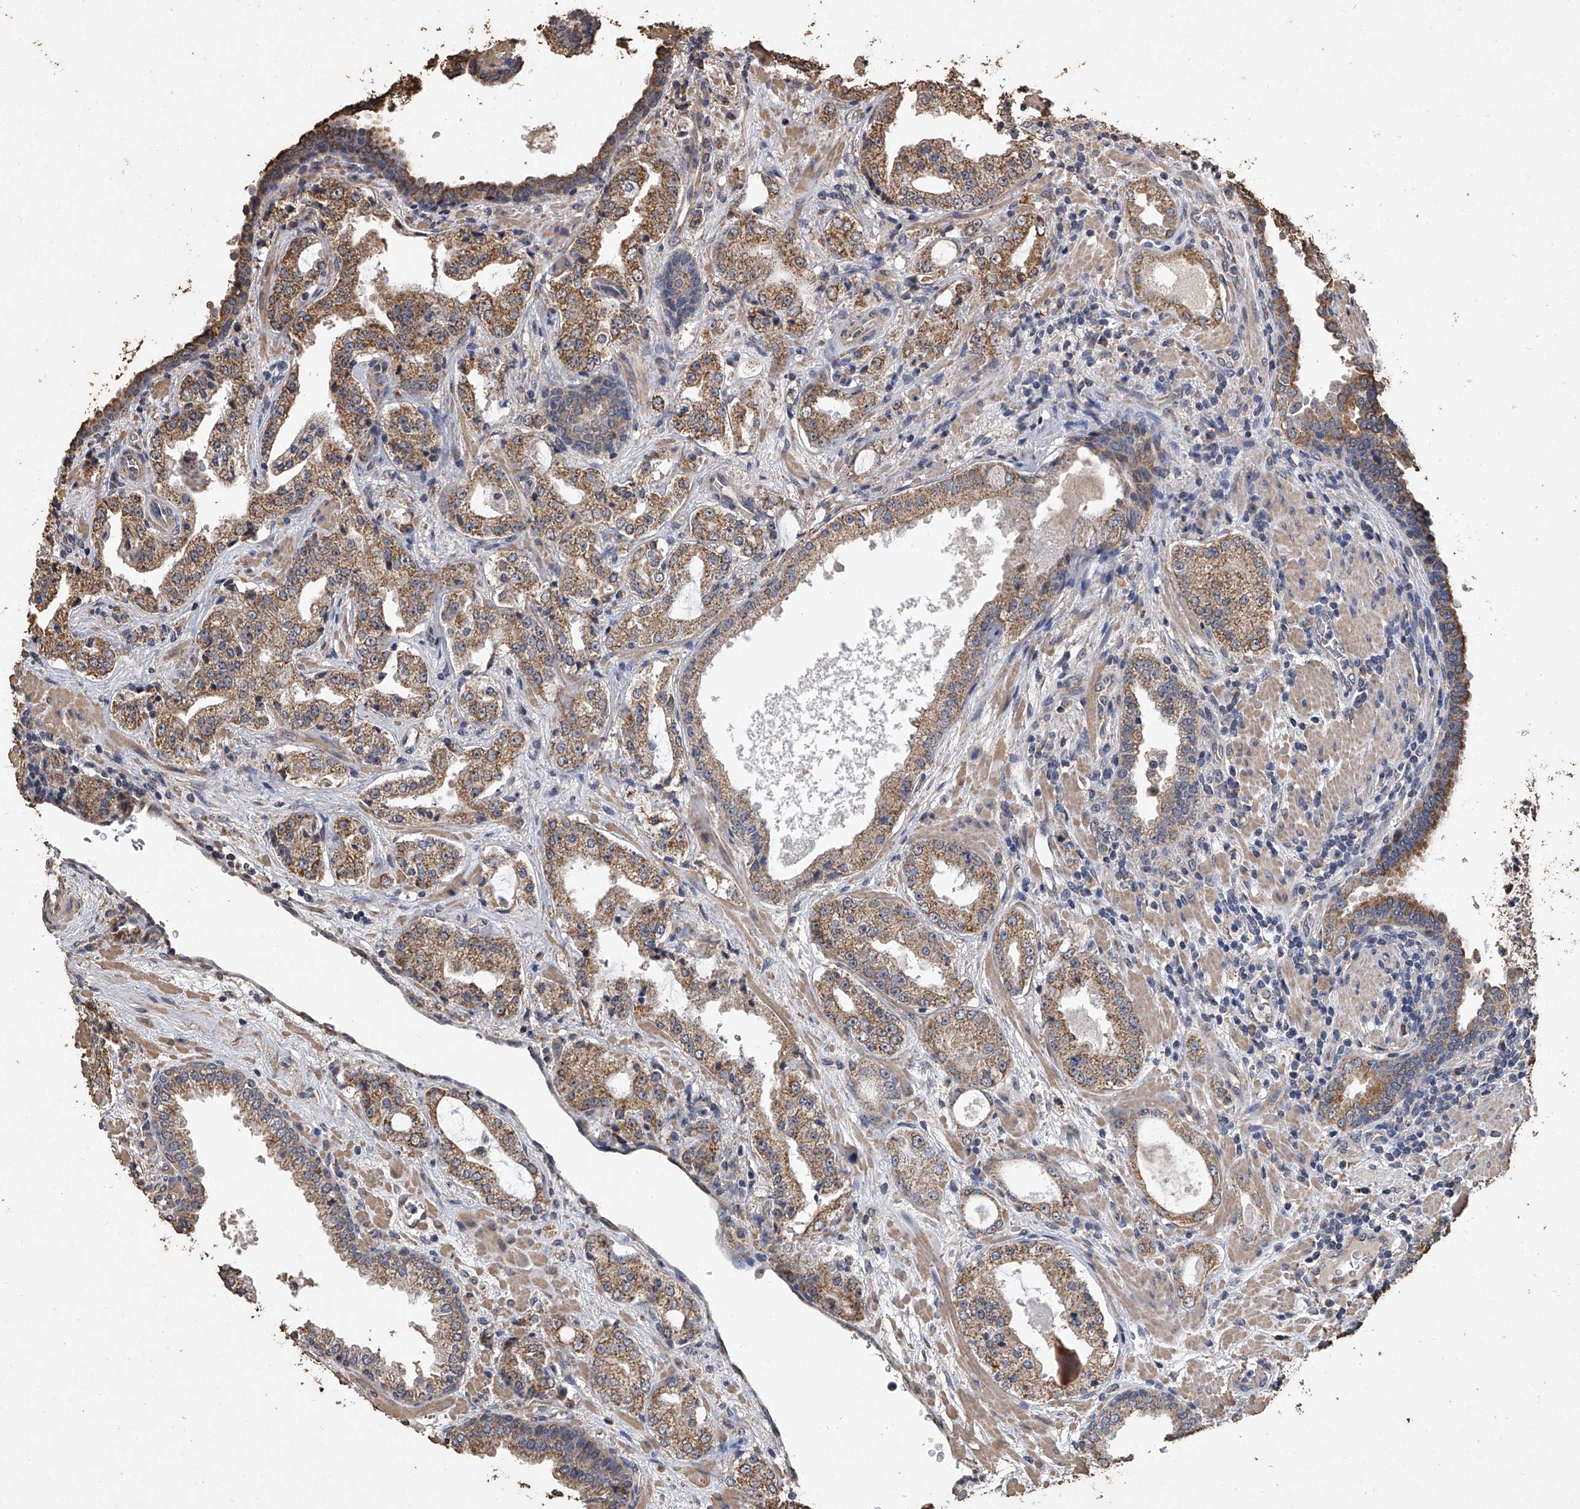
{"staining": {"intensity": "moderate", "quantity": ">75%", "location": "cytoplasmic/membranous"}, "tissue": "prostate cancer", "cell_type": "Tumor cells", "image_type": "cancer", "snomed": [{"axis": "morphology", "description": "Adenocarcinoma, High grade"}, {"axis": "topography", "description": "Prostate"}], "caption": "Protein expression analysis of human prostate high-grade adenocarcinoma reveals moderate cytoplasmic/membranous staining in about >75% of tumor cells. (Brightfield microscopy of DAB IHC at high magnification).", "gene": "MRPL28", "patient": {"sex": "male", "age": 64}}